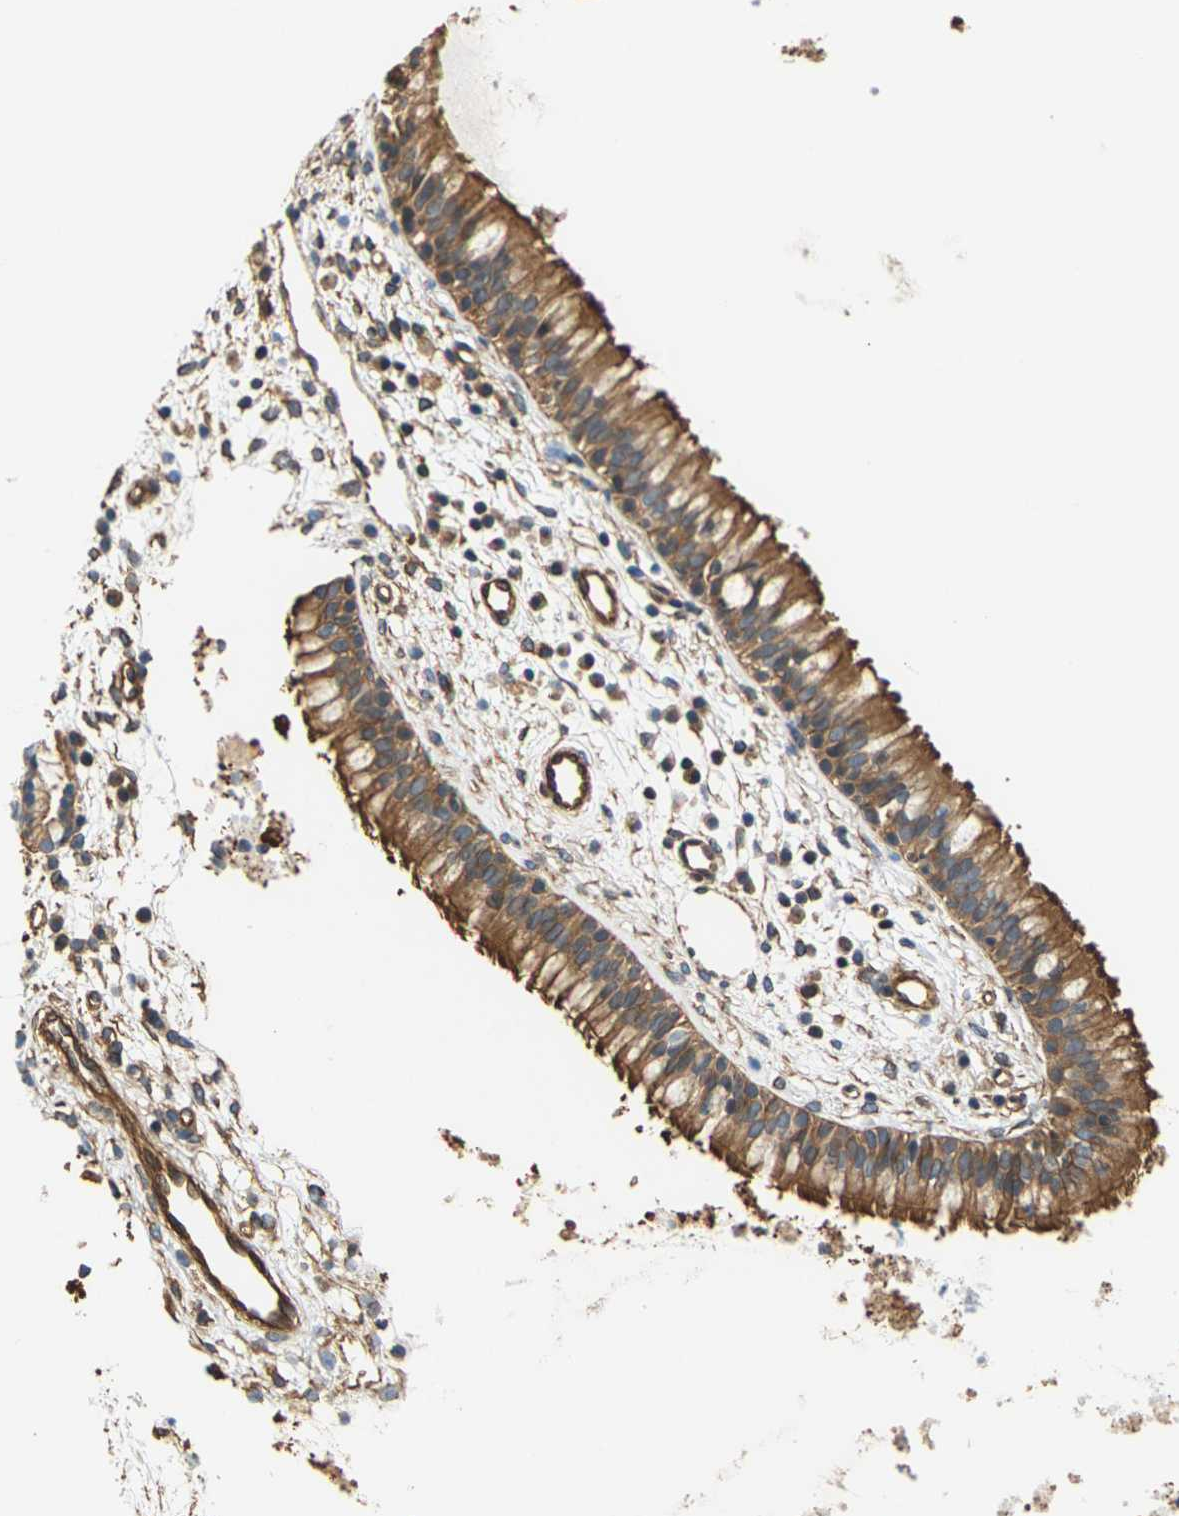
{"staining": {"intensity": "moderate", "quantity": ">75%", "location": "cytoplasmic/membranous"}, "tissue": "nasopharynx", "cell_type": "Respiratory epithelial cells", "image_type": "normal", "snomed": [{"axis": "morphology", "description": "Normal tissue, NOS"}, {"axis": "topography", "description": "Nasopharynx"}], "caption": "Brown immunohistochemical staining in benign human nasopharynx demonstrates moderate cytoplasmic/membranous positivity in approximately >75% of respiratory epithelial cells. The protein of interest is shown in brown color, while the nuclei are stained blue.", "gene": "PCDHB4", "patient": {"sex": "male", "age": 21}}